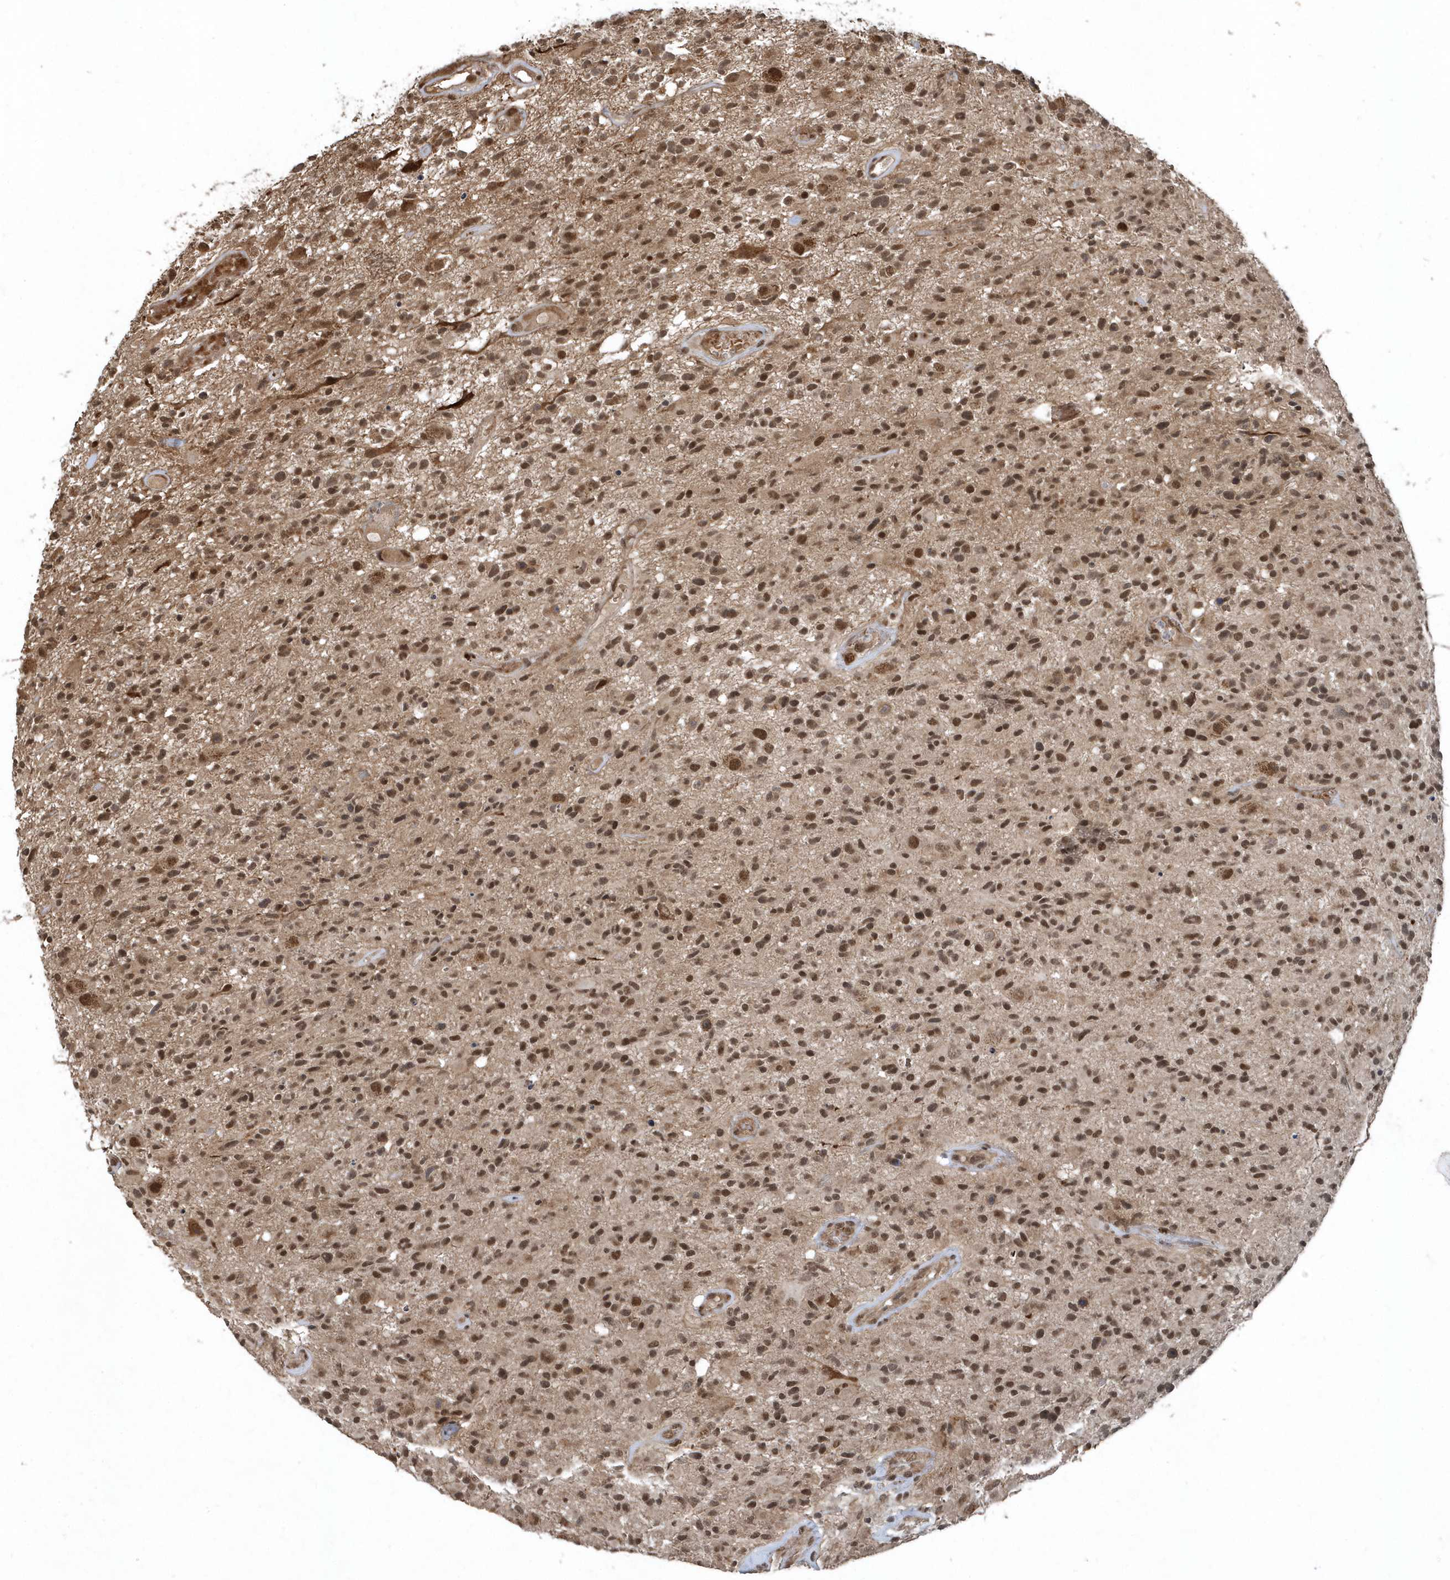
{"staining": {"intensity": "strong", "quantity": ">75%", "location": "nuclear"}, "tissue": "glioma", "cell_type": "Tumor cells", "image_type": "cancer", "snomed": [{"axis": "morphology", "description": "Glioma, malignant, High grade"}, {"axis": "morphology", "description": "Glioblastoma, NOS"}, {"axis": "topography", "description": "Brain"}], "caption": "IHC micrograph of glioma stained for a protein (brown), which shows high levels of strong nuclear staining in about >75% of tumor cells.", "gene": "QTRT2", "patient": {"sex": "male", "age": 60}}